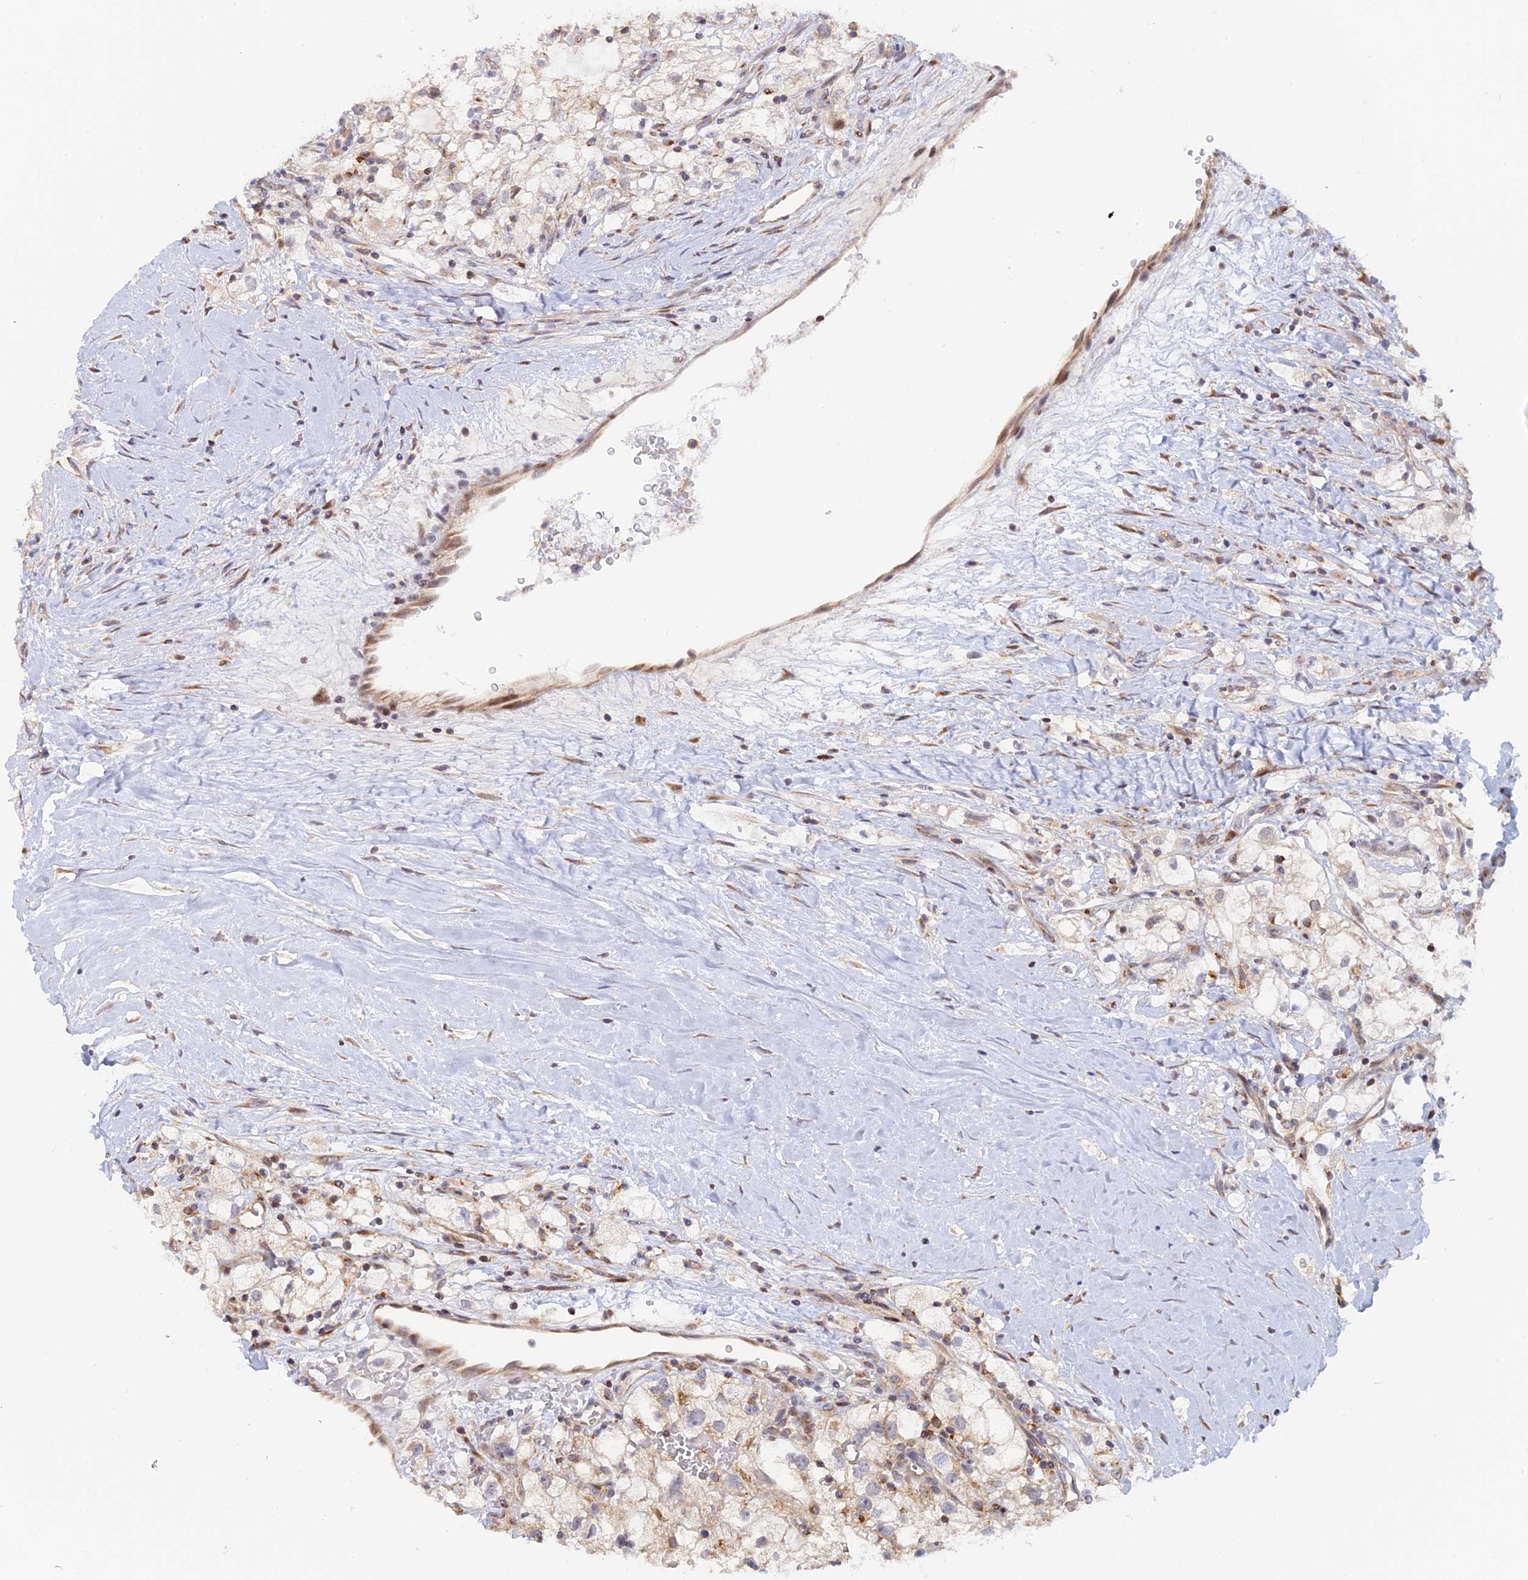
{"staining": {"intensity": "negative", "quantity": "none", "location": "none"}, "tissue": "renal cancer", "cell_type": "Tumor cells", "image_type": "cancer", "snomed": [{"axis": "morphology", "description": "Adenocarcinoma, NOS"}, {"axis": "topography", "description": "Kidney"}], "caption": "The immunohistochemistry (IHC) photomicrograph has no significant expression in tumor cells of renal cancer (adenocarcinoma) tissue.", "gene": "GSKIP", "patient": {"sex": "male", "age": 59}}